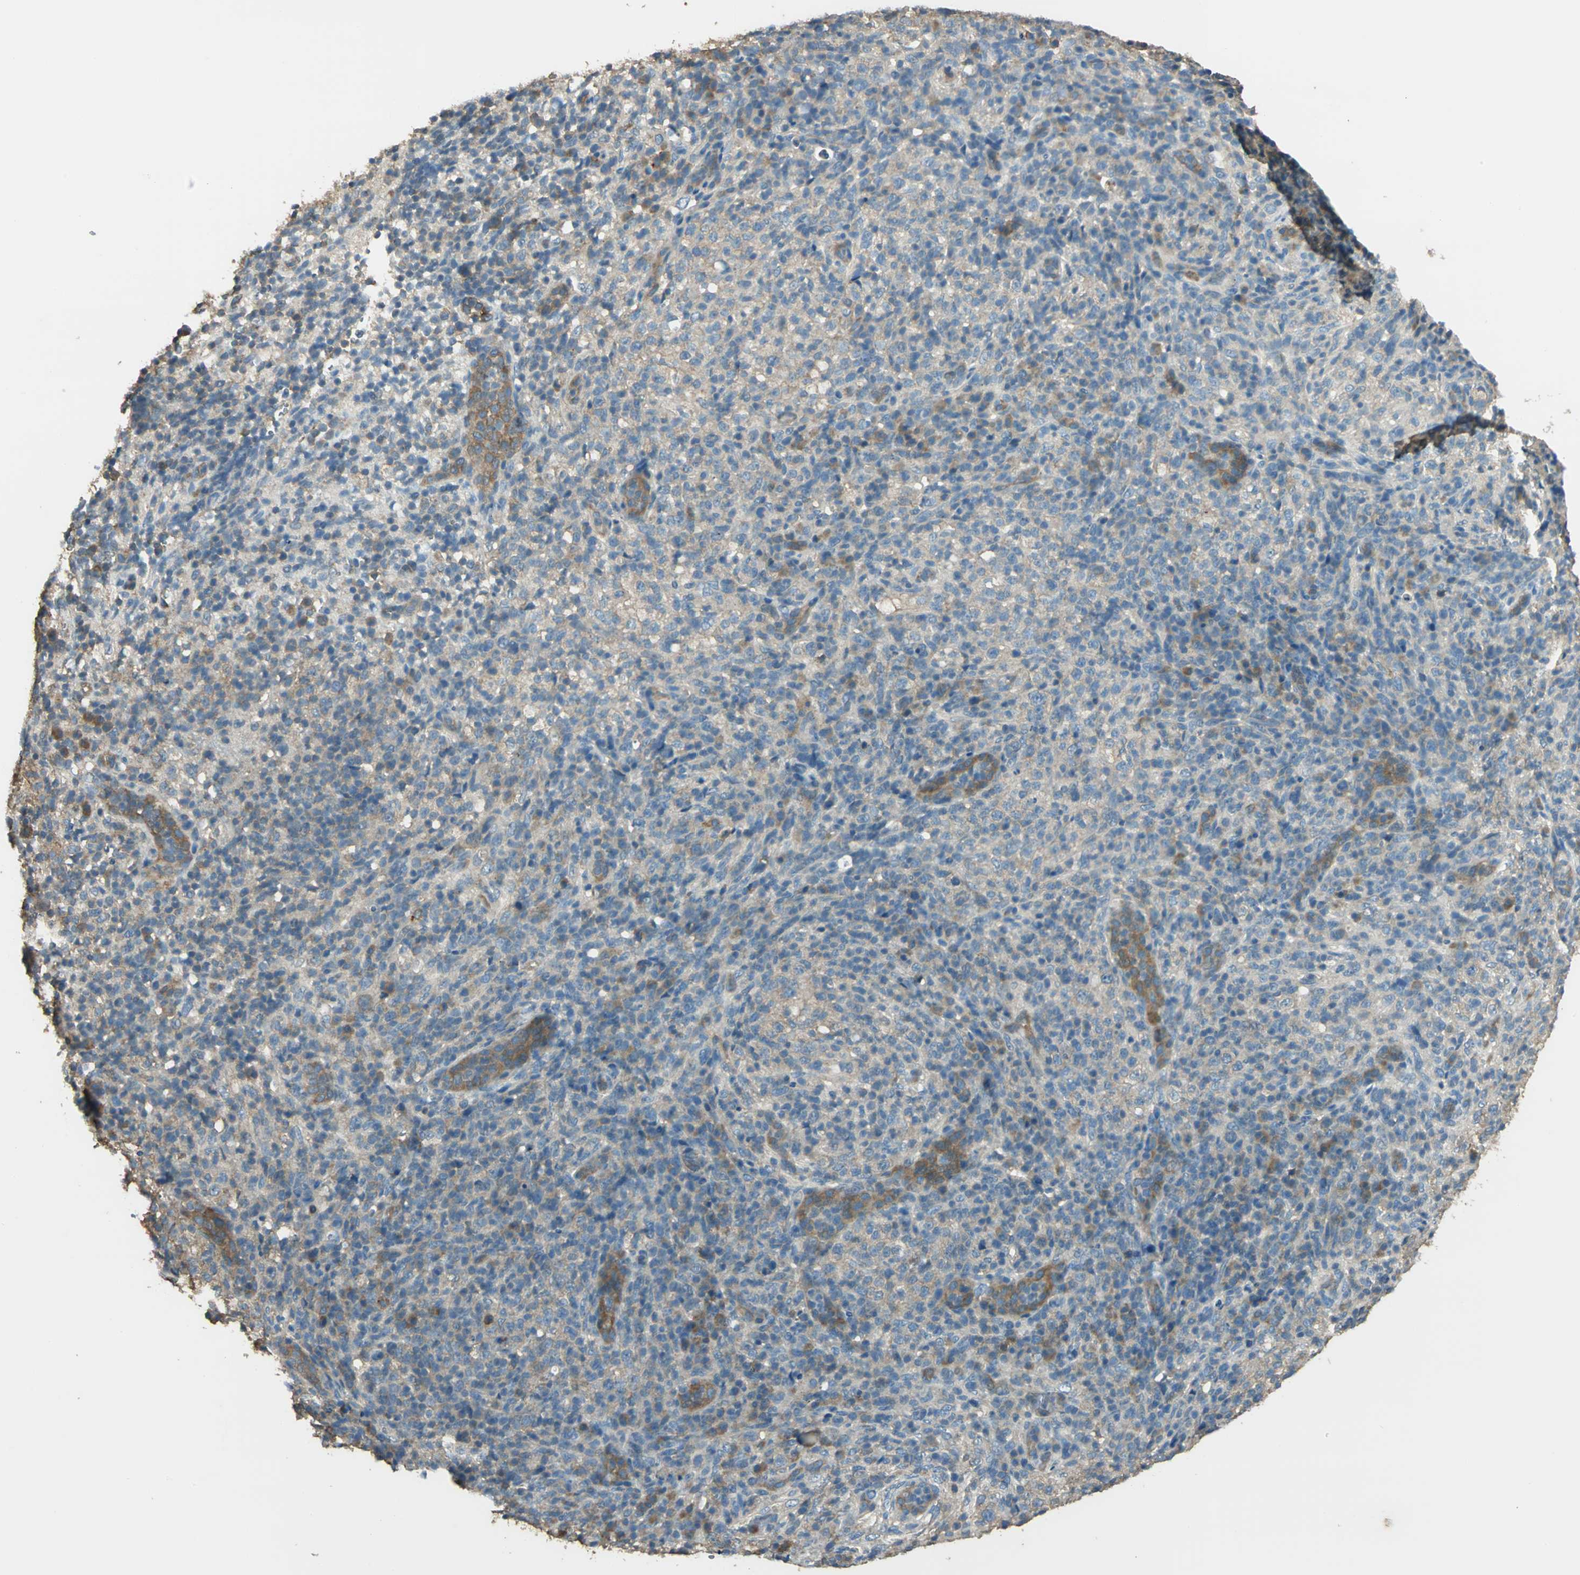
{"staining": {"intensity": "moderate", "quantity": "<25%", "location": "cytoplasmic/membranous"}, "tissue": "lymphoma", "cell_type": "Tumor cells", "image_type": "cancer", "snomed": [{"axis": "morphology", "description": "Malignant lymphoma, non-Hodgkin's type, High grade"}, {"axis": "topography", "description": "Lymph node"}], "caption": "IHC histopathology image of neoplastic tissue: human lymphoma stained using immunohistochemistry exhibits low levels of moderate protein expression localized specifically in the cytoplasmic/membranous of tumor cells, appearing as a cytoplasmic/membranous brown color.", "gene": "SHC2", "patient": {"sex": "female", "age": 76}}